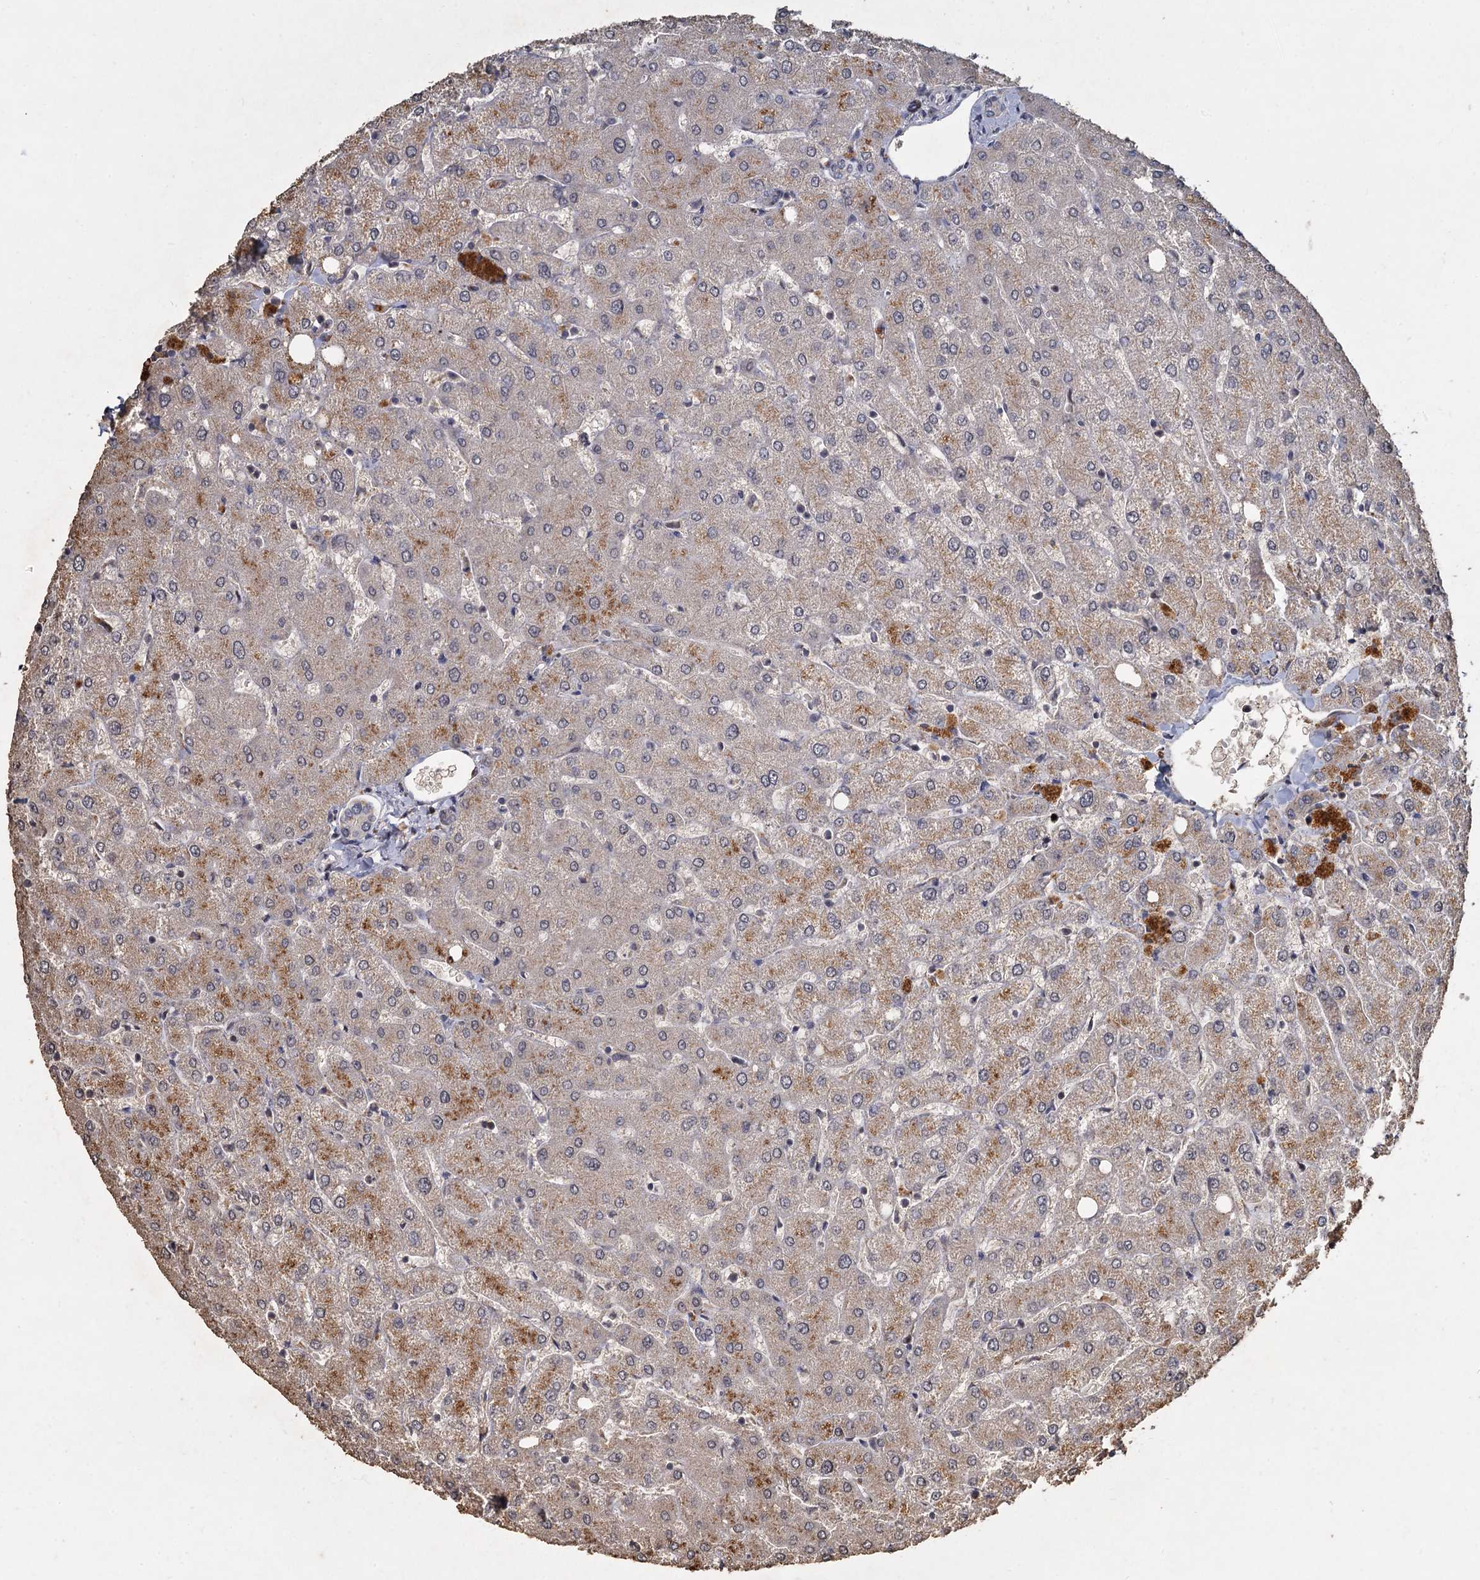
{"staining": {"intensity": "negative", "quantity": "none", "location": "none"}, "tissue": "liver", "cell_type": "Cholangiocytes", "image_type": "normal", "snomed": [{"axis": "morphology", "description": "Normal tissue, NOS"}, {"axis": "topography", "description": "Liver"}], "caption": "High power microscopy image of an immunohistochemistry image of normal liver, revealing no significant expression in cholangiocytes. The staining was performed using DAB (3,3'-diaminobenzidine) to visualize the protein expression in brown, while the nuclei were stained in blue with hematoxylin (Magnification: 20x).", "gene": "CCDC61", "patient": {"sex": "female", "age": 54}}